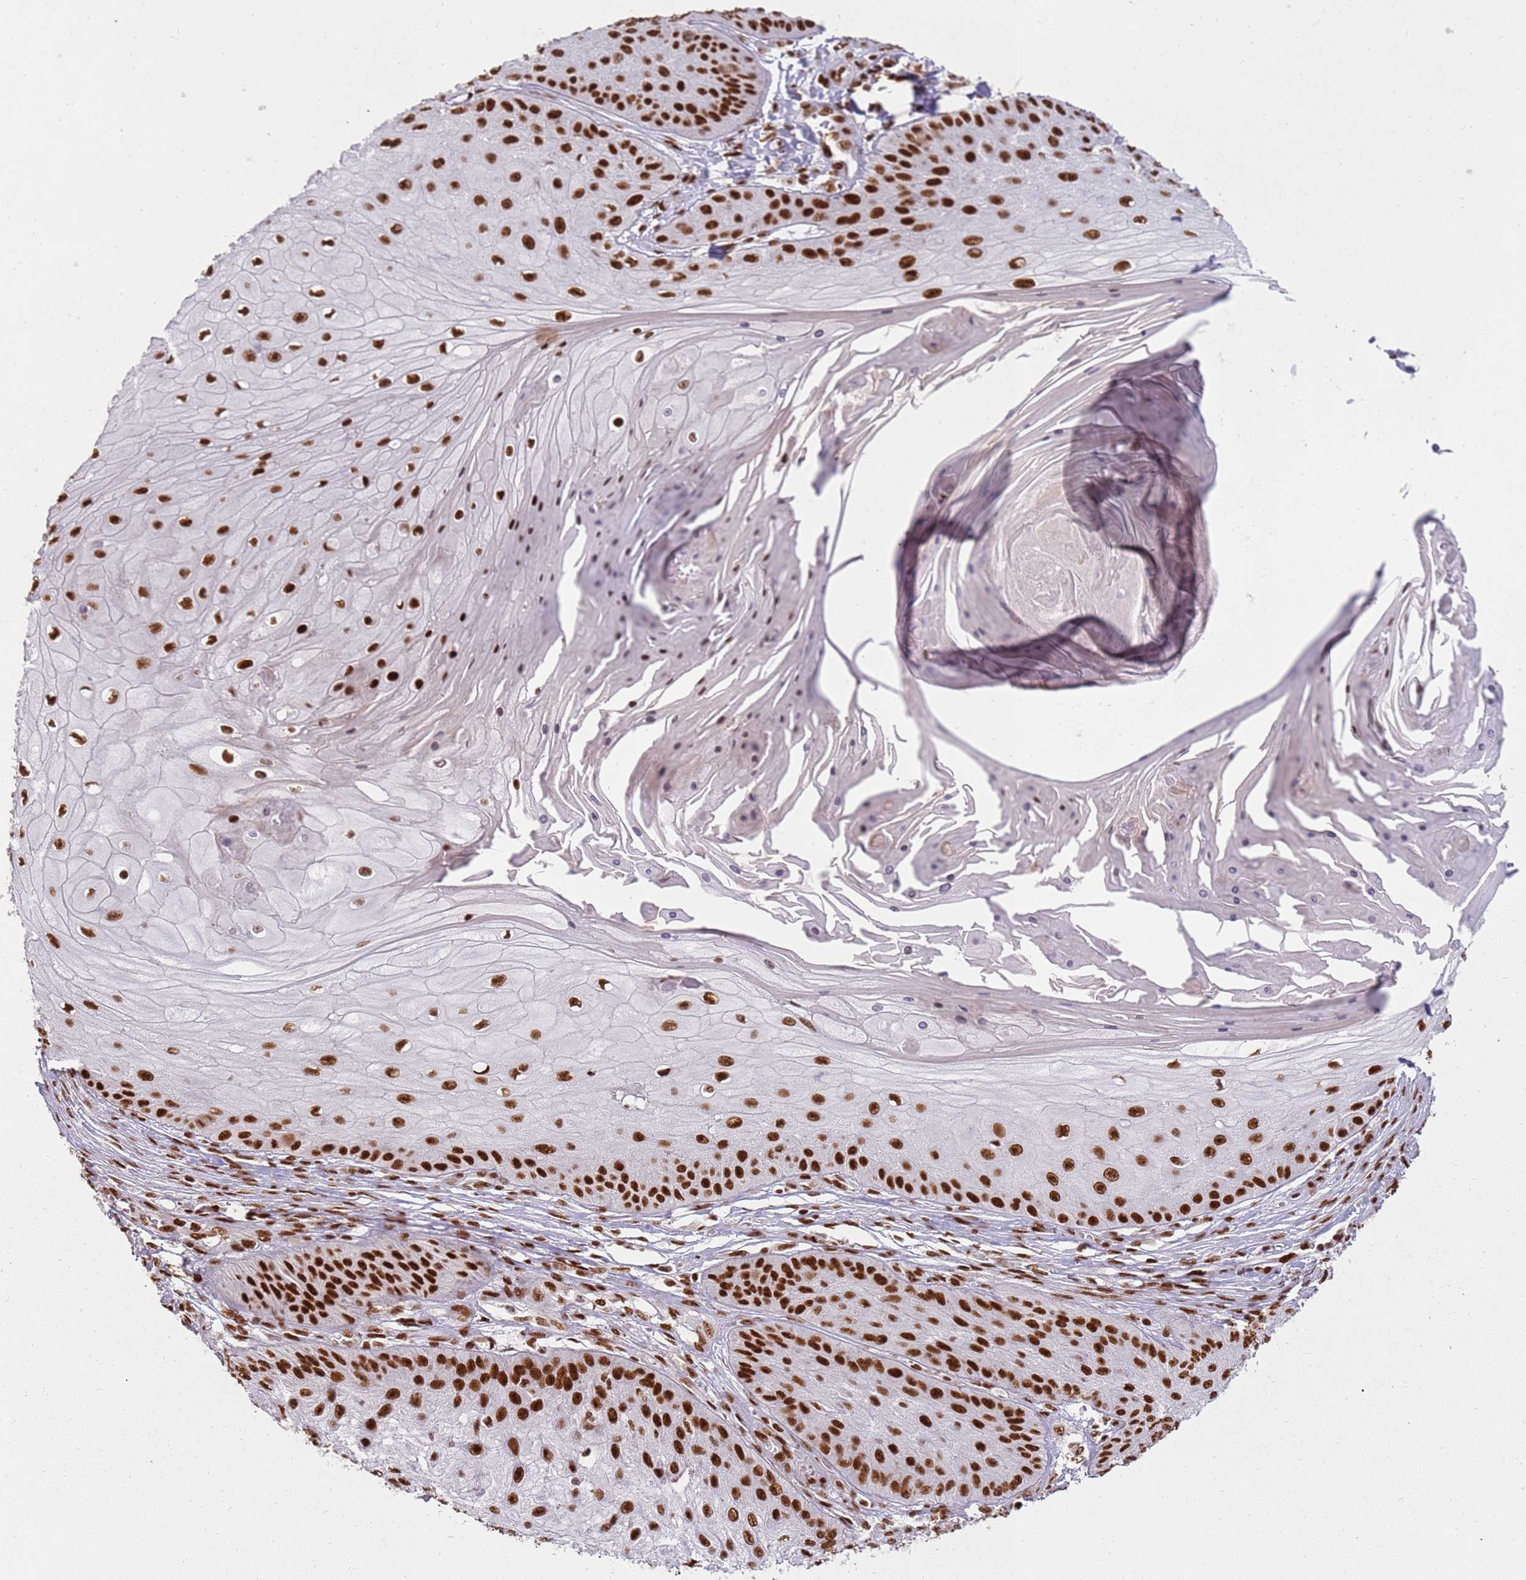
{"staining": {"intensity": "strong", "quantity": ">75%", "location": "nuclear"}, "tissue": "skin cancer", "cell_type": "Tumor cells", "image_type": "cancer", "snomed": [{"axis": "morphology", "description": "Squamous cell carcinoma, NOS"}, {"axis": "topography", "description": "Skin"}], "caption": "A high-resolution micrograph shows IHC staining of skin cancer (squamous cell carcinoma), which shows strong nuclear positivity in about >75% of tumor cells.", "gene": "TENT4A", "patient": {"sex": "male", "age": 70}}